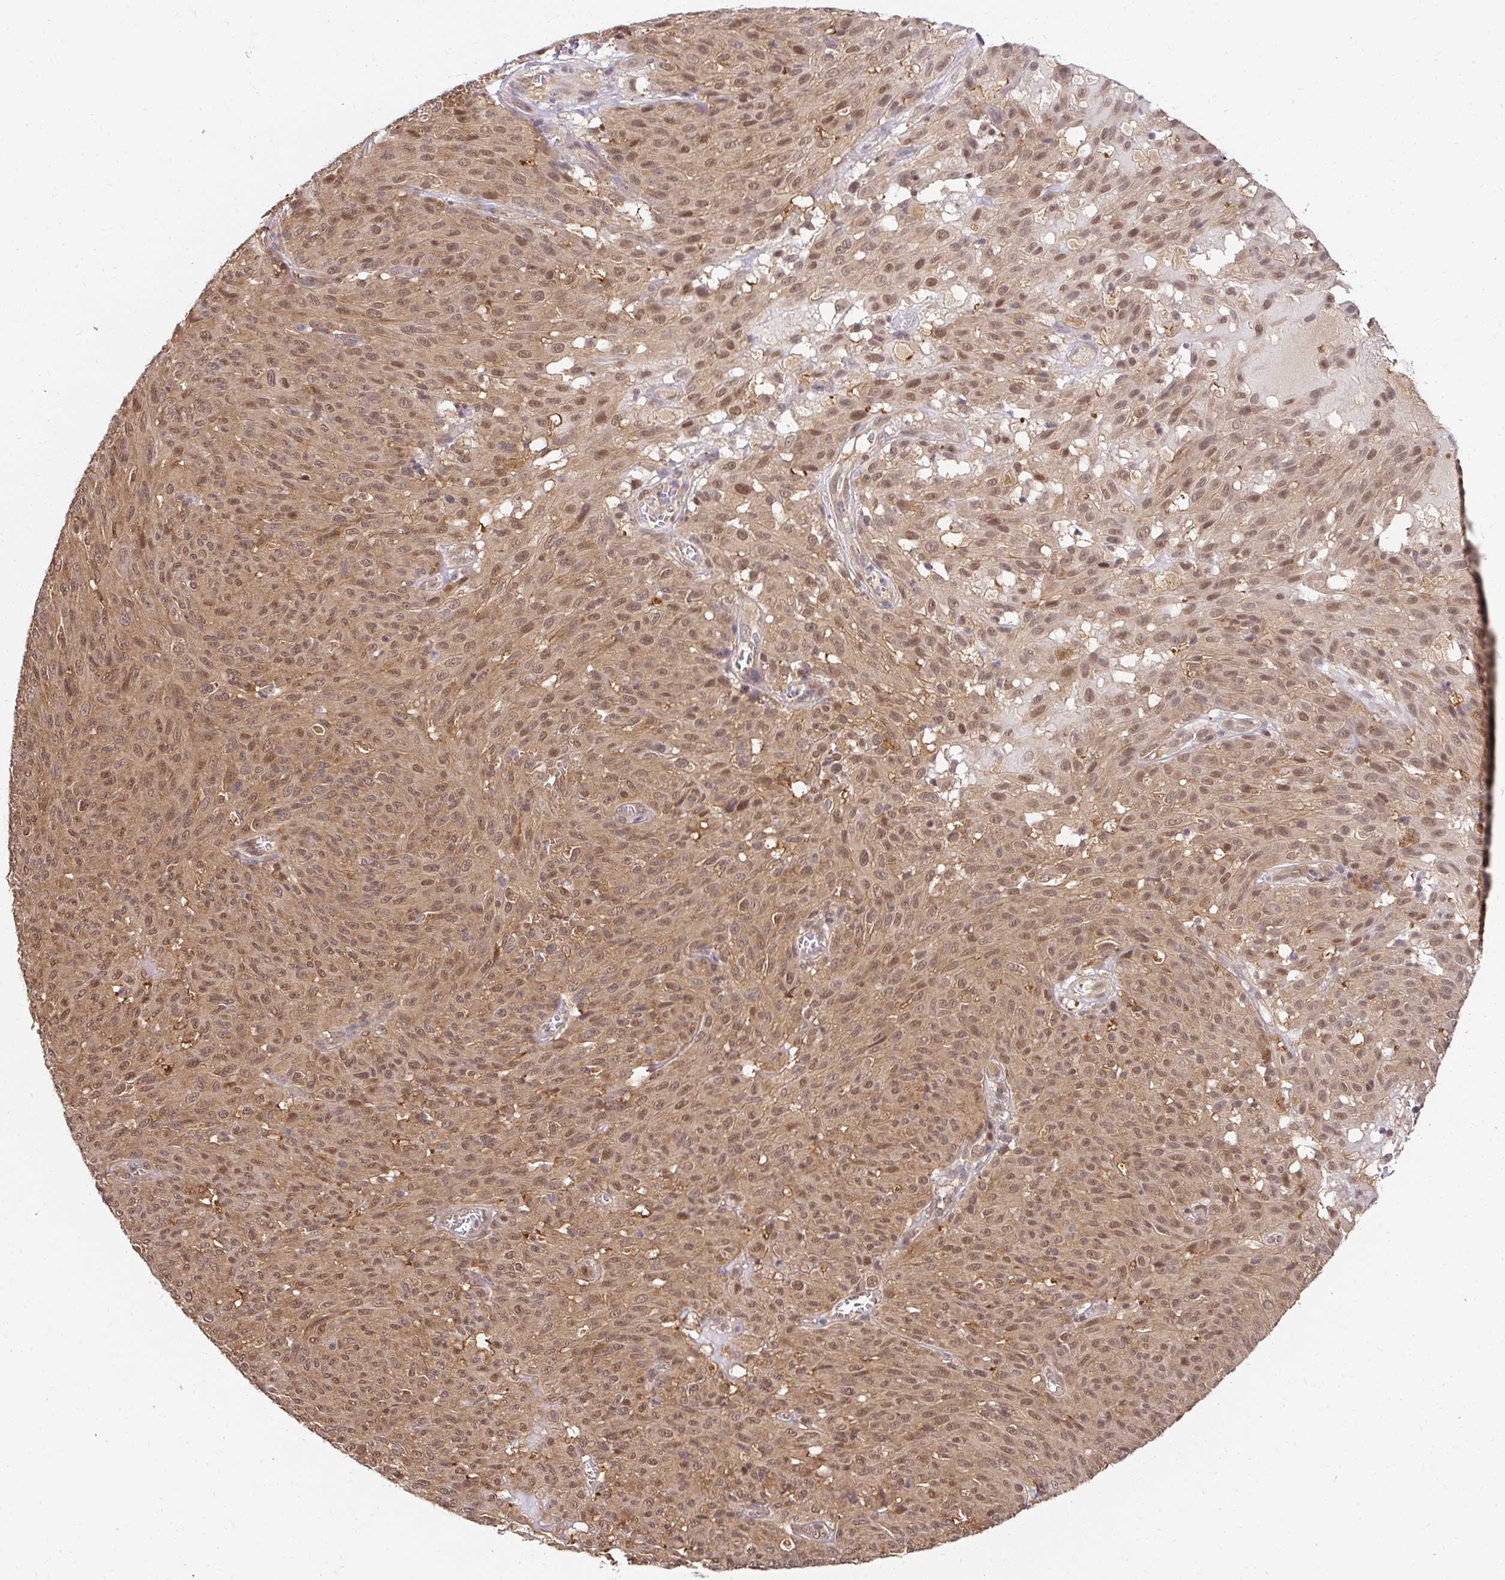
{"staining": {"intensity": "moderate", "quantity": ">75%", "location": "cytoplasmic/membranous,nuclear"}, "tissue": "melanoma", "cell_type": "Tumor cells", "image_type": "cancer", "snomed": [{"axis": "morphology", "description": "Malignant melanoma, NOS"}, {"axis": "topography", "description": "Skin"}], "caption": "A high-resolution image shows immunohistochemistry (IHC) staining of melanoma, which reveals moderate cytoplasmic/membranous and nuclear staining in approximately >75% of tumor cells.", "gene": "PSMA4", "patient": {"sex": "male", "age": 85}}